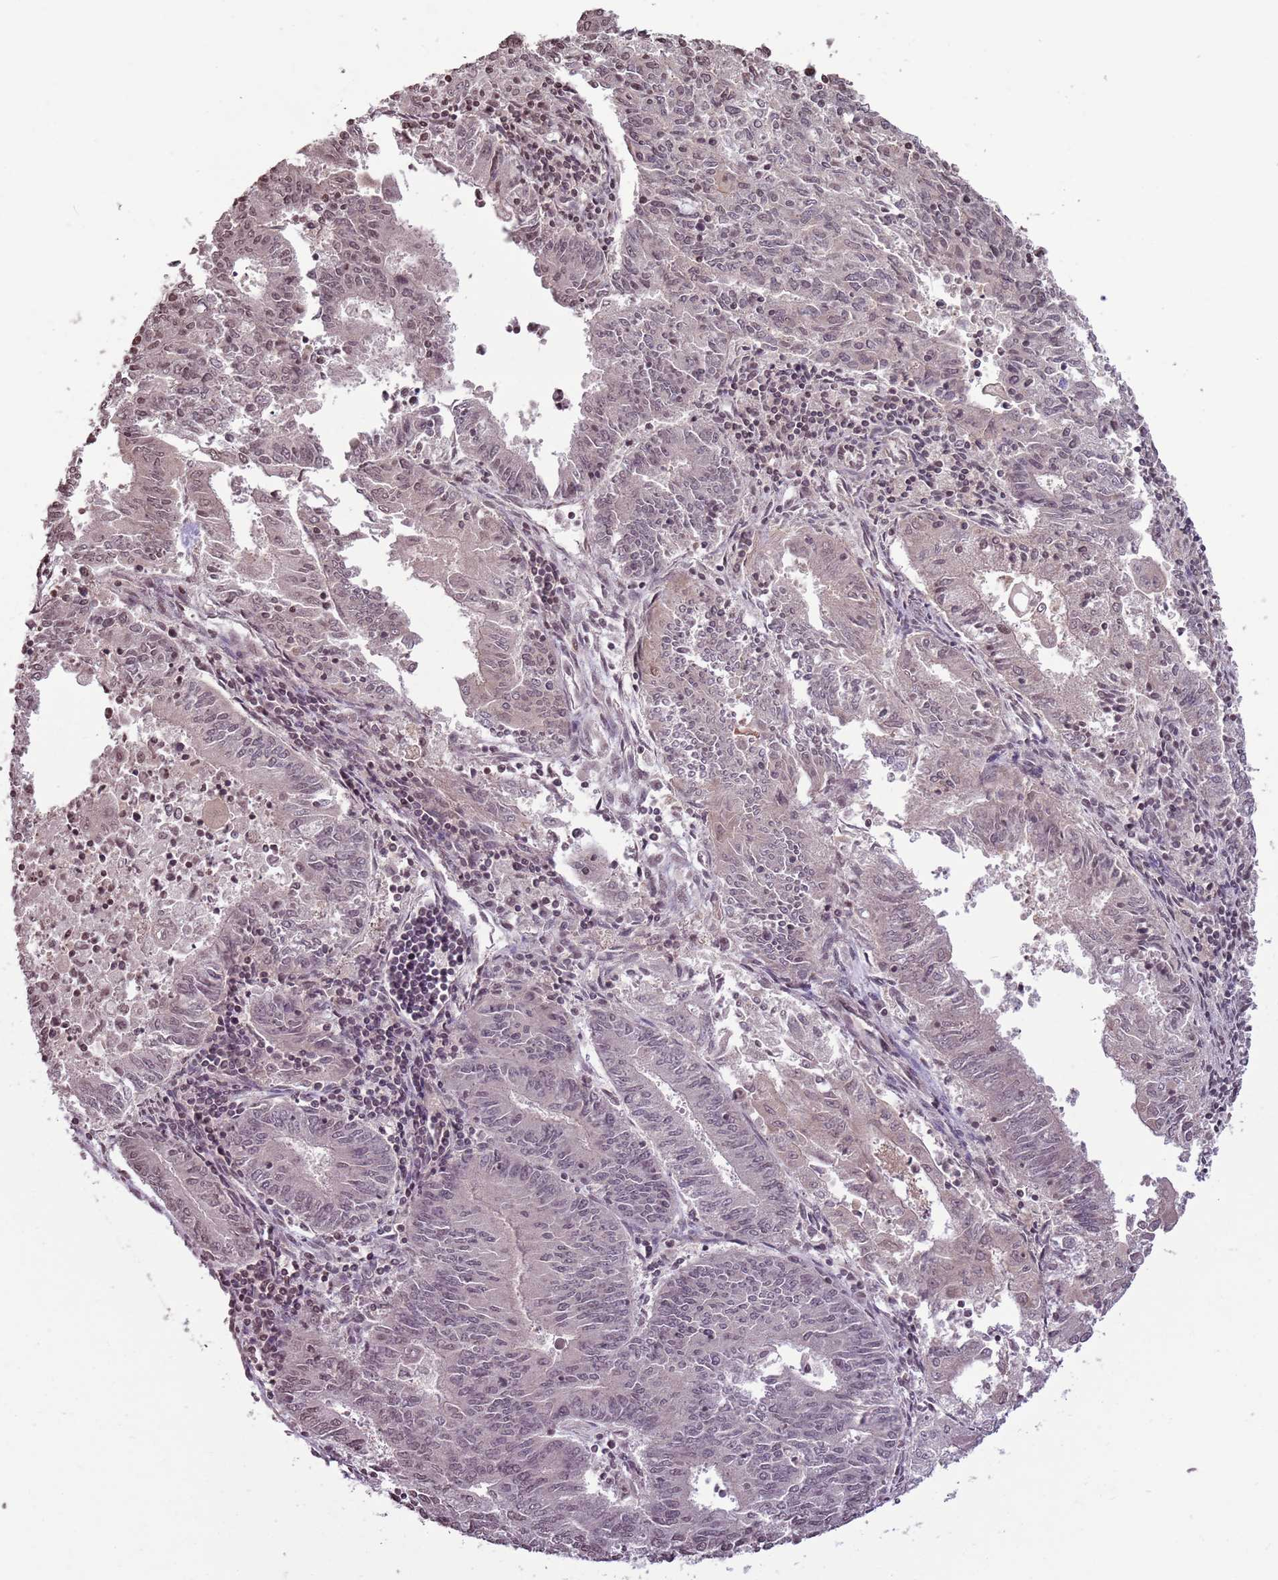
{"staining": {"intensity": "weak", "quantity": "25%-75%", "location": "nuclear"}, "tissue": "endometrial cancer", "cell_type": "Tumor cells", "image_type": "cancer", "snomed": [{"axis": "morphology", "description": "Adenocarcinoma, NOS"}, {"axis": "topography", "description": "Endometrium"}], "caption": "Immunohistochemical staining of endometrial adenocarcinoma demonstrates weak nuclear protein positivity in about 25%-75% of tumor cells.", "gene": "CAPN9", "patient": {"sex": "female", "age": 59}}